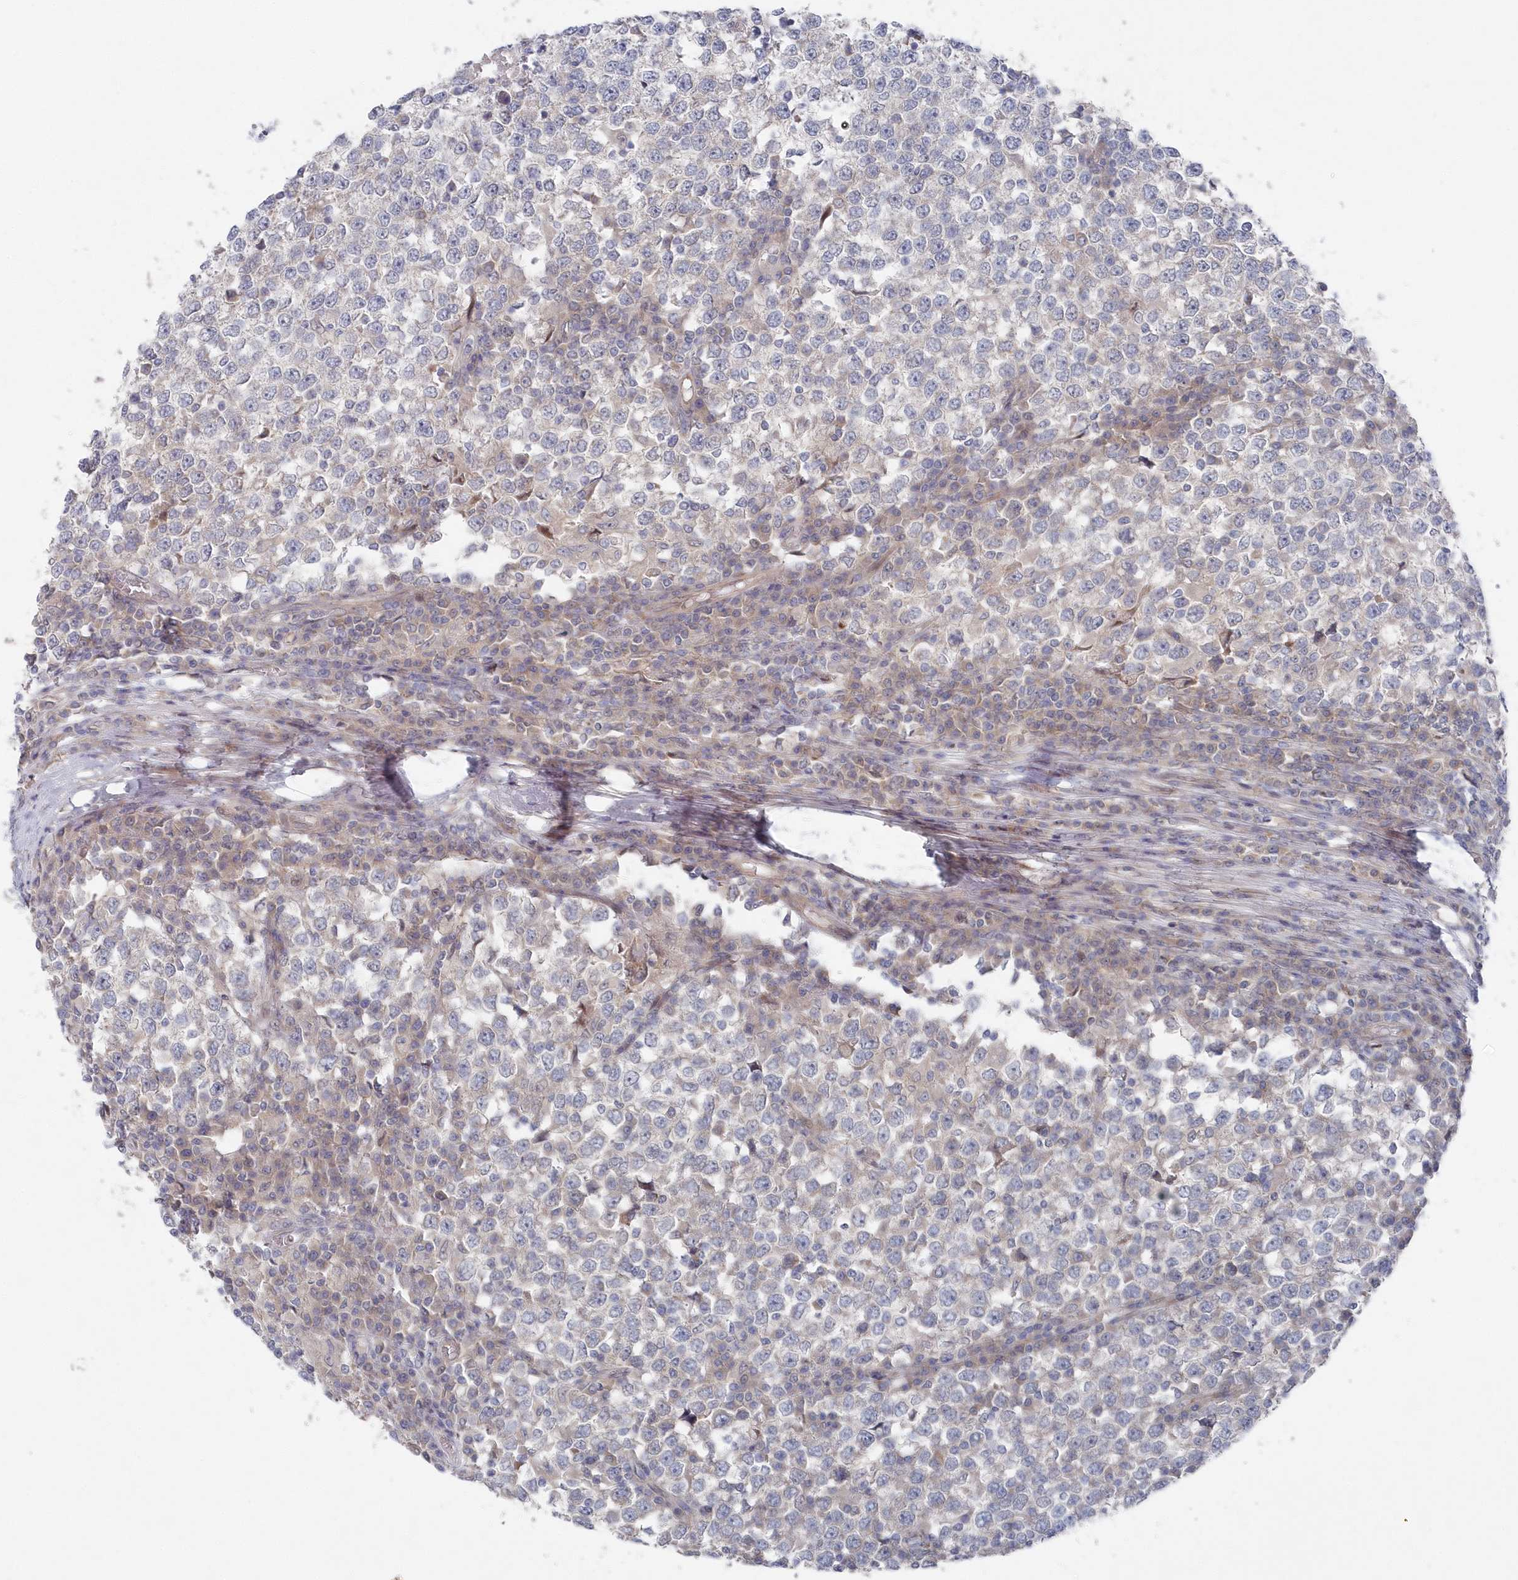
{"staining": {"intensity": "negative", "quantity": "none", "location": "none"}, "tissue": "testis cancer", "cell_type": "Tumor cells", "image_type": "cancer", "snomed": [{"axis": "morphology", "description": "Seminoma, NOS"}, {"axis": "topography", "description": "Testis"}], "caption": "An image of testis cancer stained for a protein reveals no brown staining in tumor cells. The staining is performed using DAB brown chromogen with nuclei counter-stained in using hematoxylin.", "gene": "KIAA1586", "patient": {"sex": "male", "age": 65}}